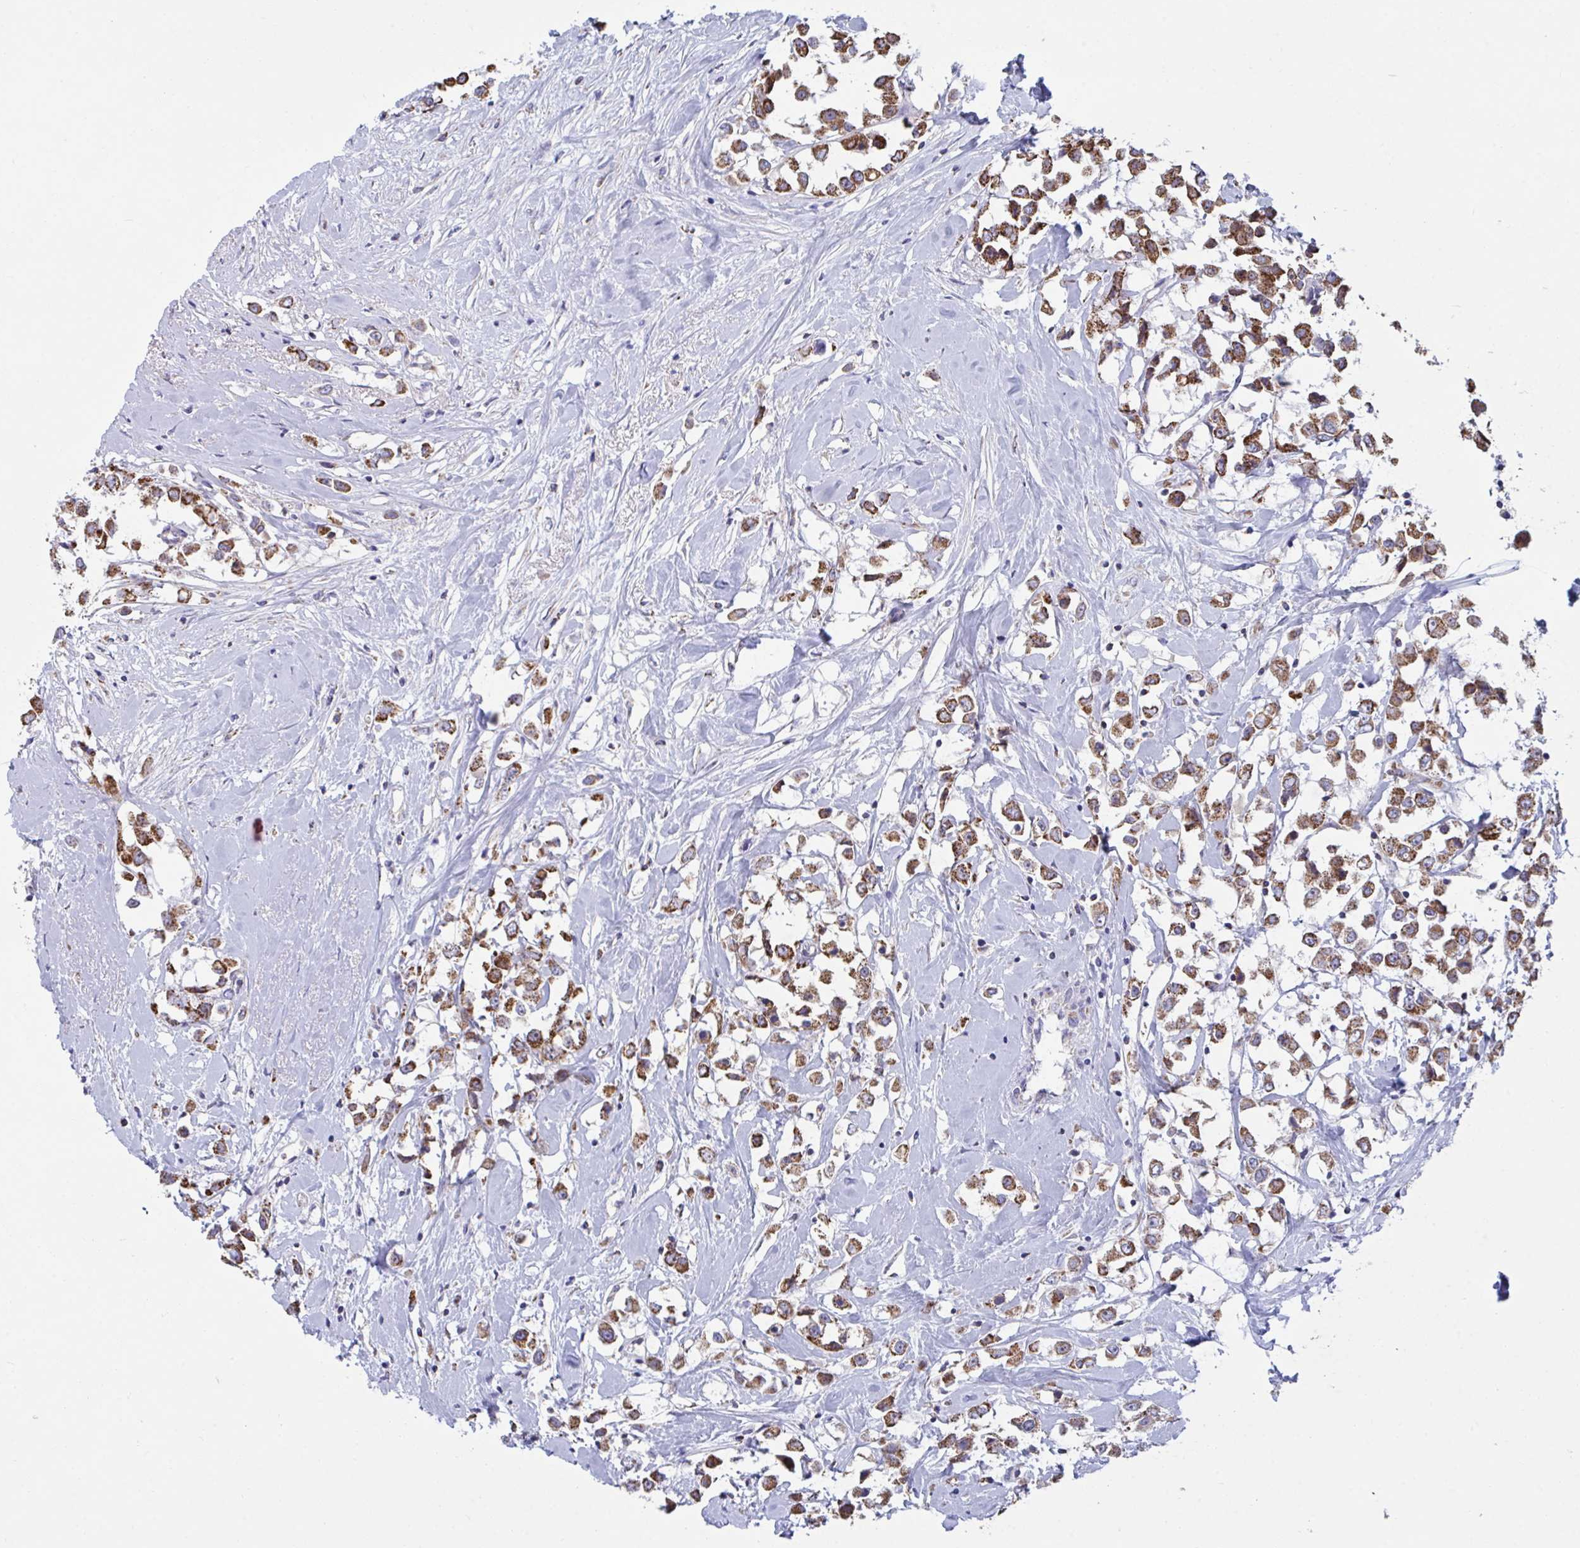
{"staining": {"intensity": "strong", "quantity": ">75%", "location": "cytoplasmic/membranous"}, "tissue": "breast cancer", "cell_type": "Tumor cells", "image_type": "cancer", "snomed": [{"axis": "morphology", "description": "Duct carcinoma"}, {"axis": "topography", "description": "Breast"}], "caption": "Immunohistochemistry of breast cancer (intraductal carcinoma) exhibits high levels of strong cytoplasmic/membranous staining in approximately >75% of tumor cells. Immunohistochemistry (ihc) stains the protein in brown and the nuclei are stained blue.", "gene": "BCAT2", "patient": {"sex": "female", "age": 61}}